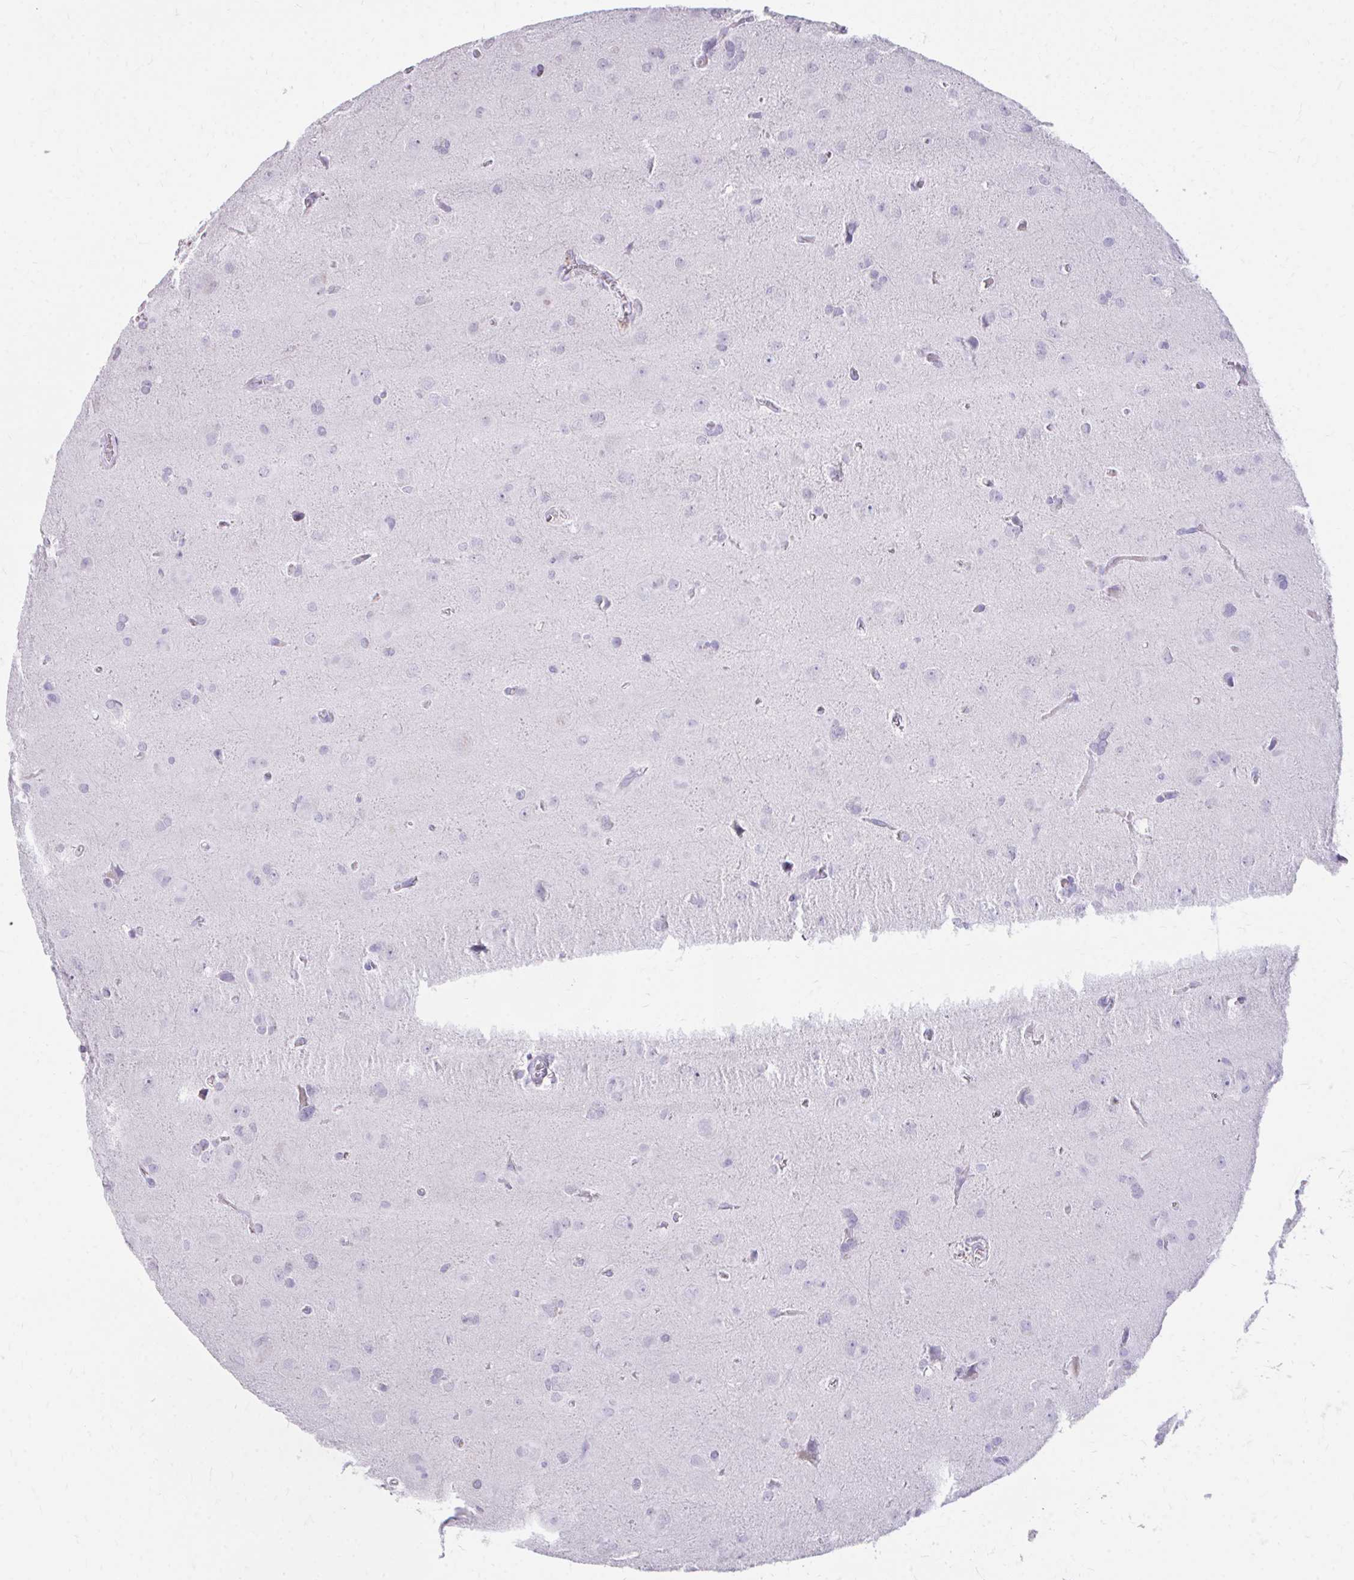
{"staining": {"intensity": "negative", "quantity": "none", "location": "none"}, "tissue": "glioma", "cell_type": "Tumor cells", "image_type": "cancer", "snomed": [{"axis": "morphology", "description": "Glioma, malignant, Low grade"}, {"axis": "topography", "description": "Brain"}], "caption": "This is a photomicrograph of immunohistochemistry staining of malignant low-grade glioma, which shows no positivity in tumor cells. (DAB (3,3'-diaminobenzidine) IHC with hematoxylin counter stain).", "gene": "CFH", "patient": {"sex": "male", "age": 58}}